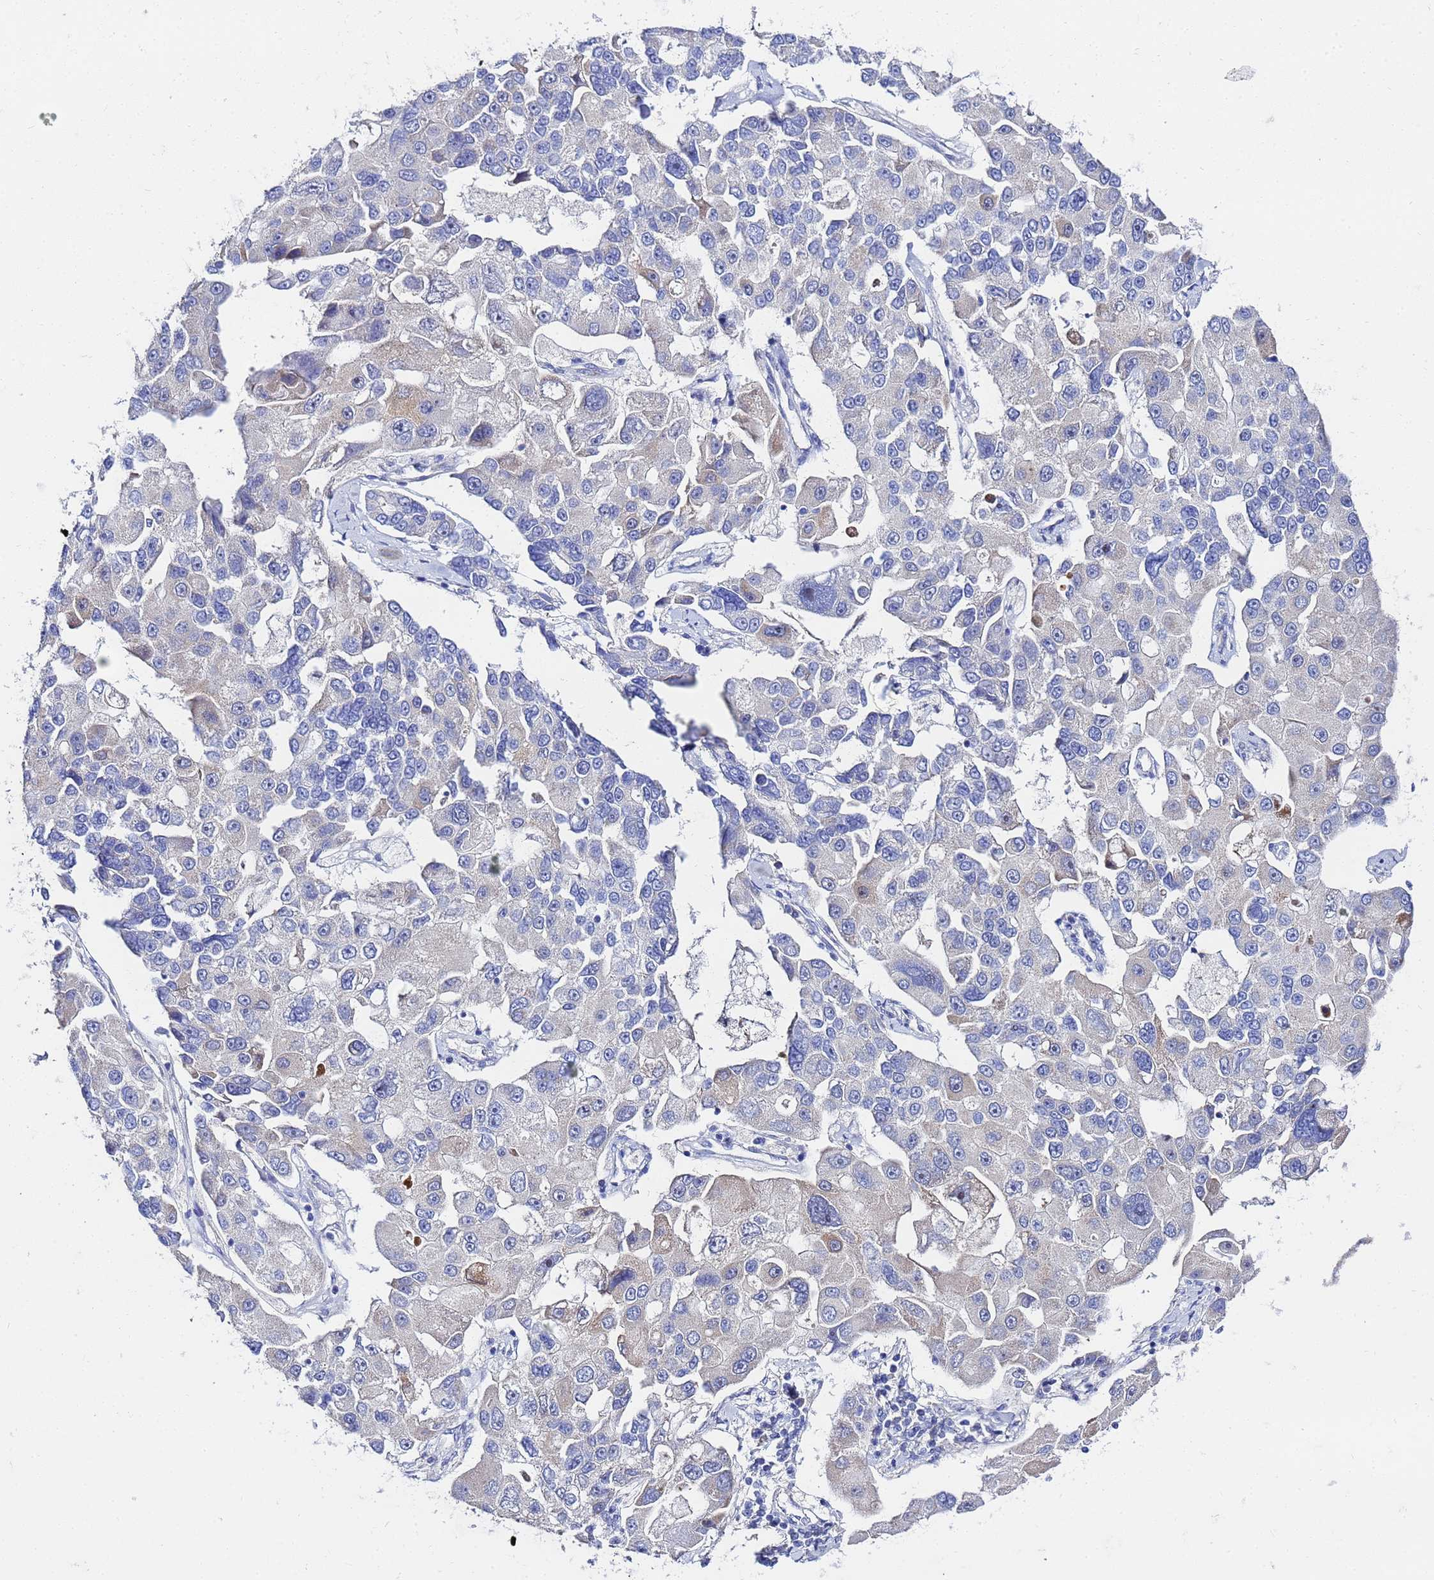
{"staining": {"intensity": "negative", "quantity": "none", "location": "none"}, "tissue": "lung cancer", "cell_type": "Tumor cells", "image_type": "cancer", "snomed": [{"axis": "morphology", "description": "Adenocarcinoma, NOS"}, {"axis": "topography", "description": "Lung"}], "caption": "An IHC image of lung adenocarcinoma is shown. There is no staining in tumor cells of lung adenocarcinoma.", "gene": "FAHD2A", "patient": {"sex": "female", "age": 54}}